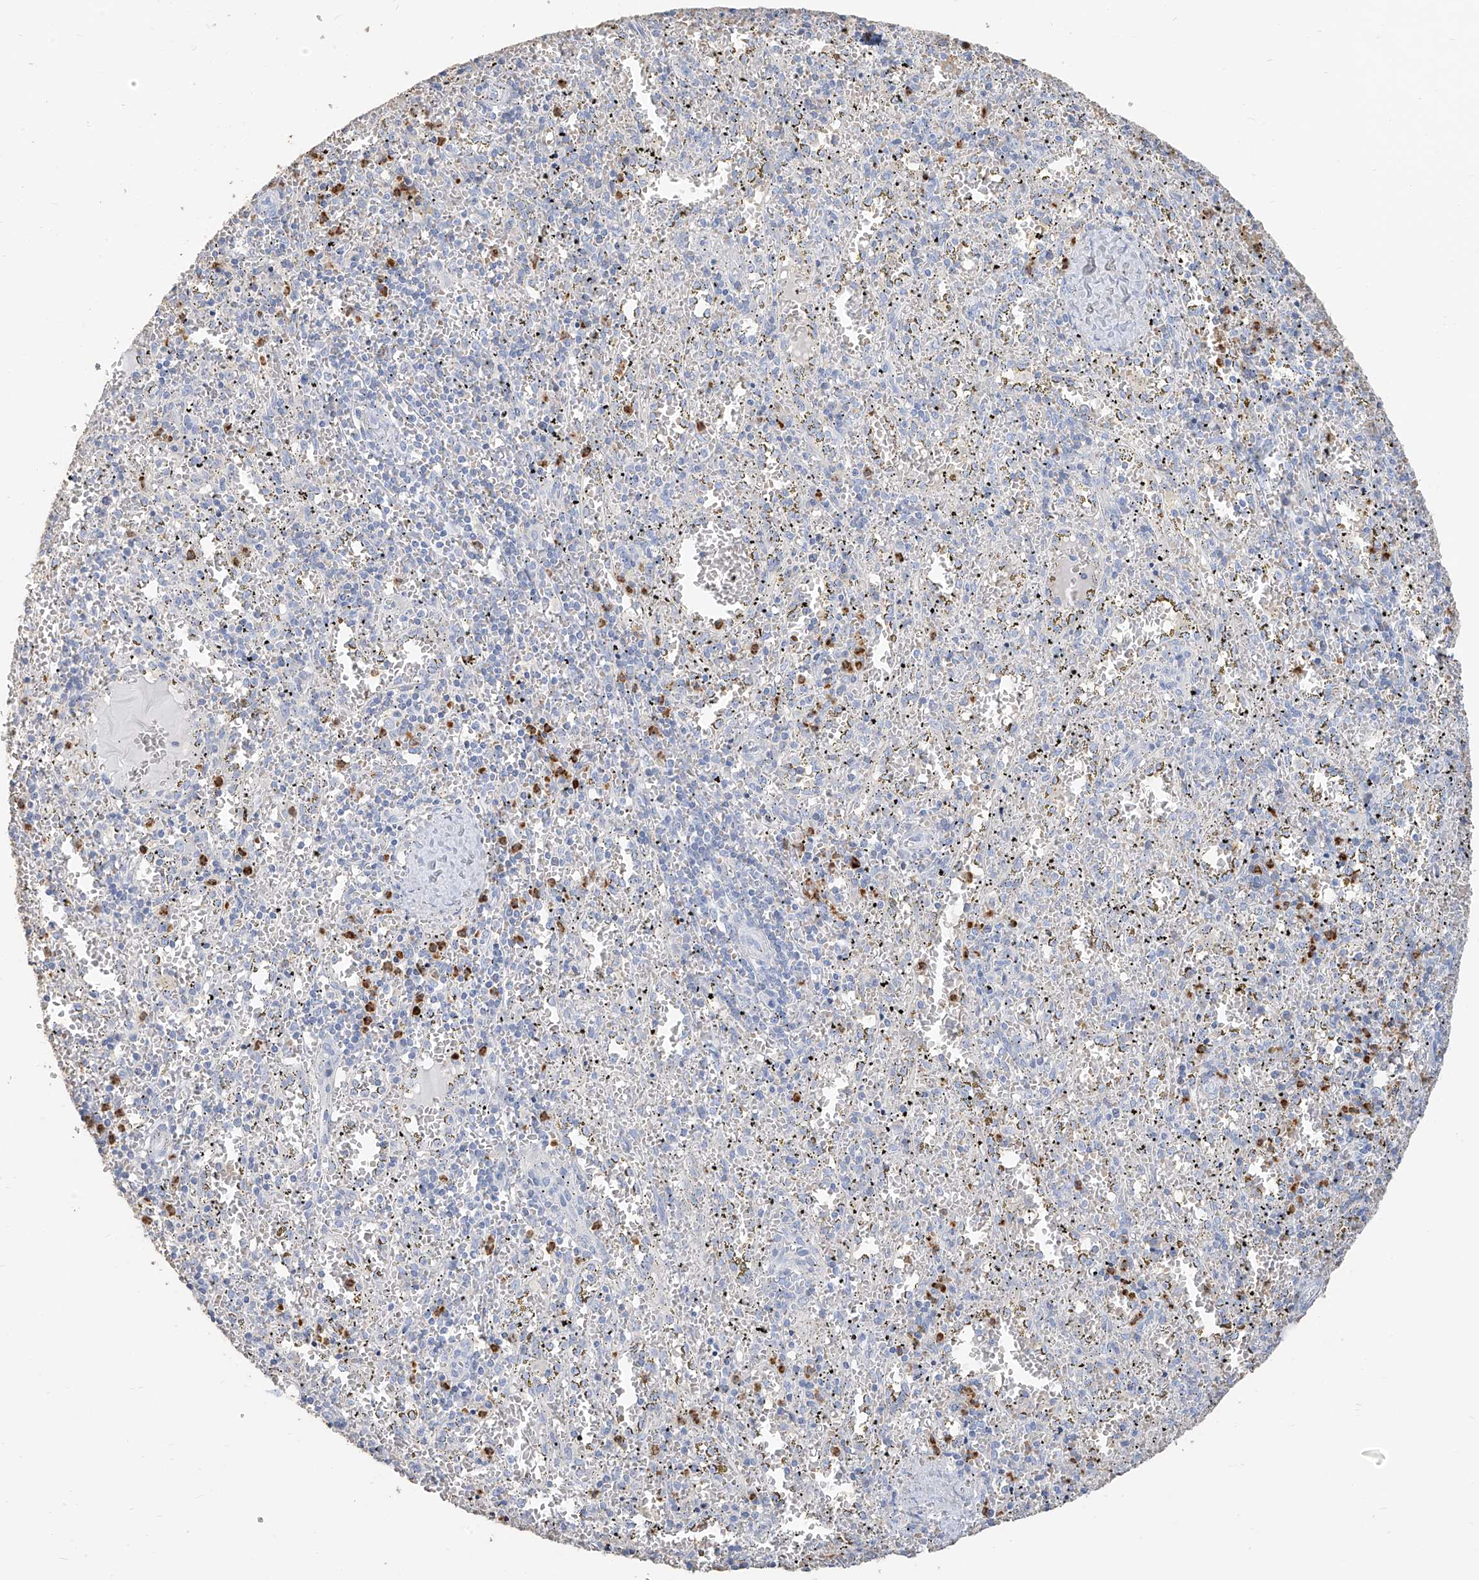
{"staining": {"intensity": "negative", "quantity": "none", "location": "none"}, "tissue": "spleen", "cell_type": "Cells in red pulp", "image_type": "normal", "snomed": [{"axis": "morphology", "description": "Normal tissue, NOS"}, {"axis": "topography", "description": "Spleen"}], "caption": "This is a histopathology image of immunohistochemistry (IHC) staining of benign spleen, which shows no expression in cells in red pulp.", "gene": "PAFAH1B3", "patient": {"sex": "male", "age": 11}}